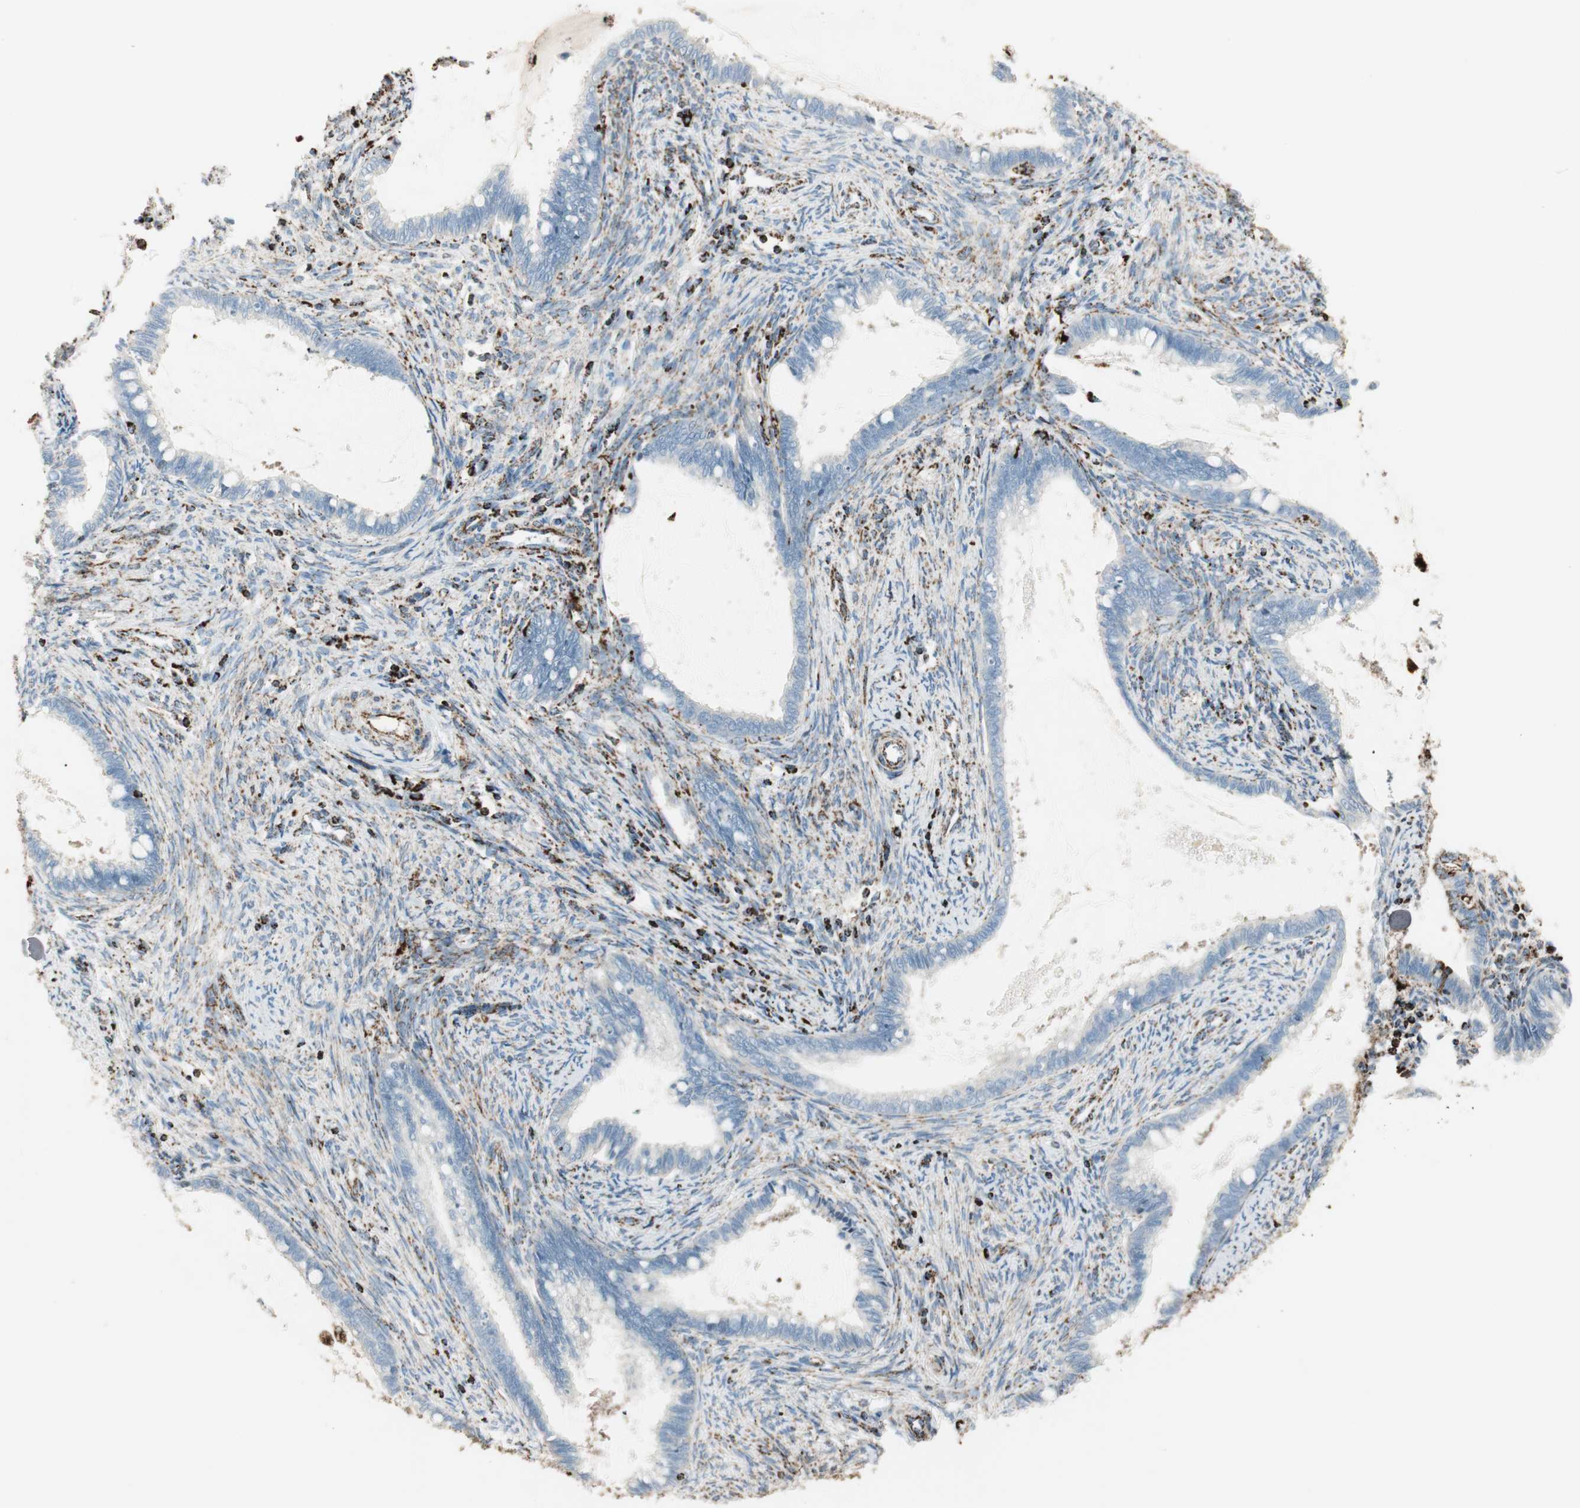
{"staining": {"intensity": "negative", "quantity": "none", "location": "none"}, "tissue": "cervical cancer", "cell_type": "Tumor cells", "image_type": "cancer", "snomed": [{"axis": "morphology", "description": "Adenocarcinoma, NOS"}, {"axis": "topography", "description": "Cervix"}], "caption": "This is an immunohistochemistry (IHC) image of cervical cancer. There is no staining in tumor cells.", "gene": "ME2", "patient": {"sex": "female", "age": 44}}